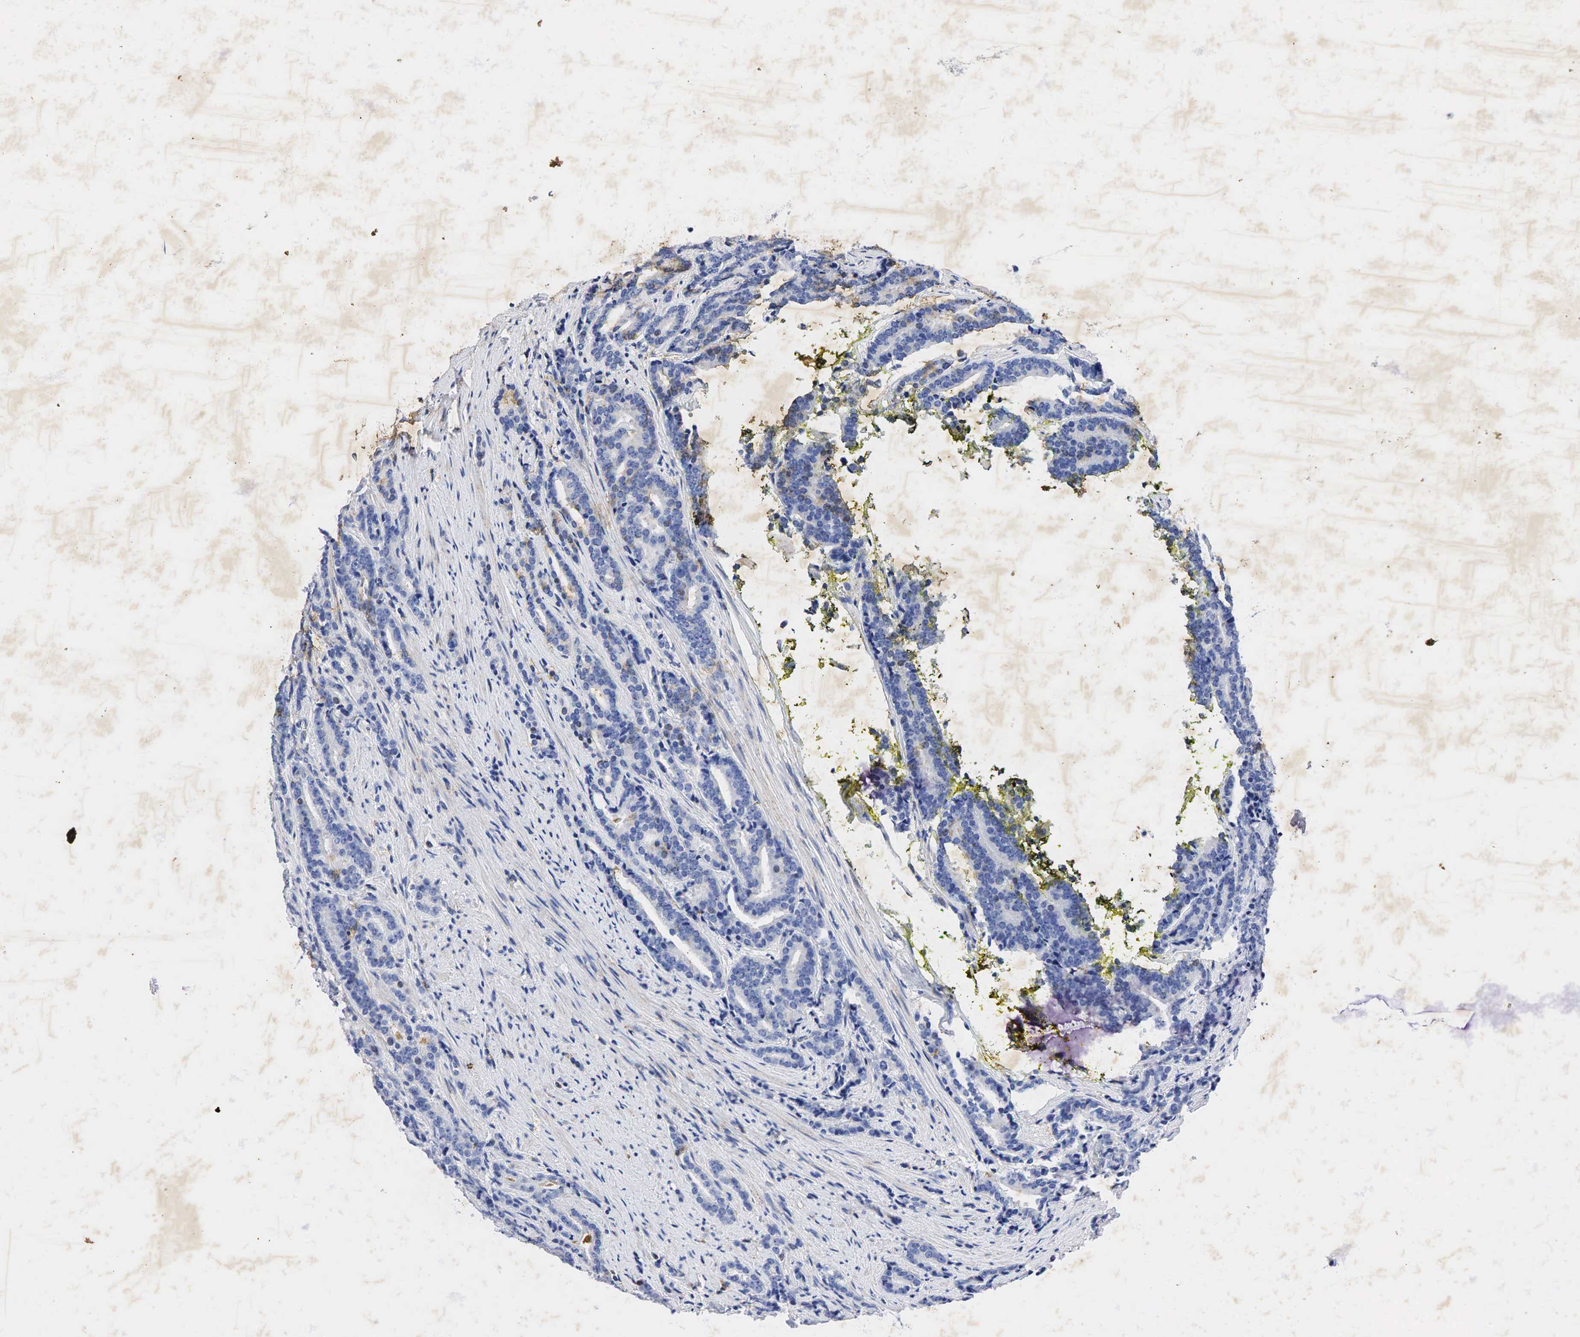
{"staining": {"intensity": "weak", "quantity": "<25%", "location": "cytoplasmic/membranous"}, "tissue": "prostate cancer", "cell_type": "Tumor cells", "image_type": "cancer", "snomed": [{"axis": "morphology", "description": "Adenocarcinoma, Medium grade"}, {"axis": "topography", "description": "Prostate"}], "caption": "High magnification brightfield microscopy of prostate medium-grade adenocarcinoma stained with DAB (brown) and counterstained with hematoxylin (blue): tumor cells show no significant staining.", "gene": "SYP", "patient": {"sex": "male", "age": 65}}